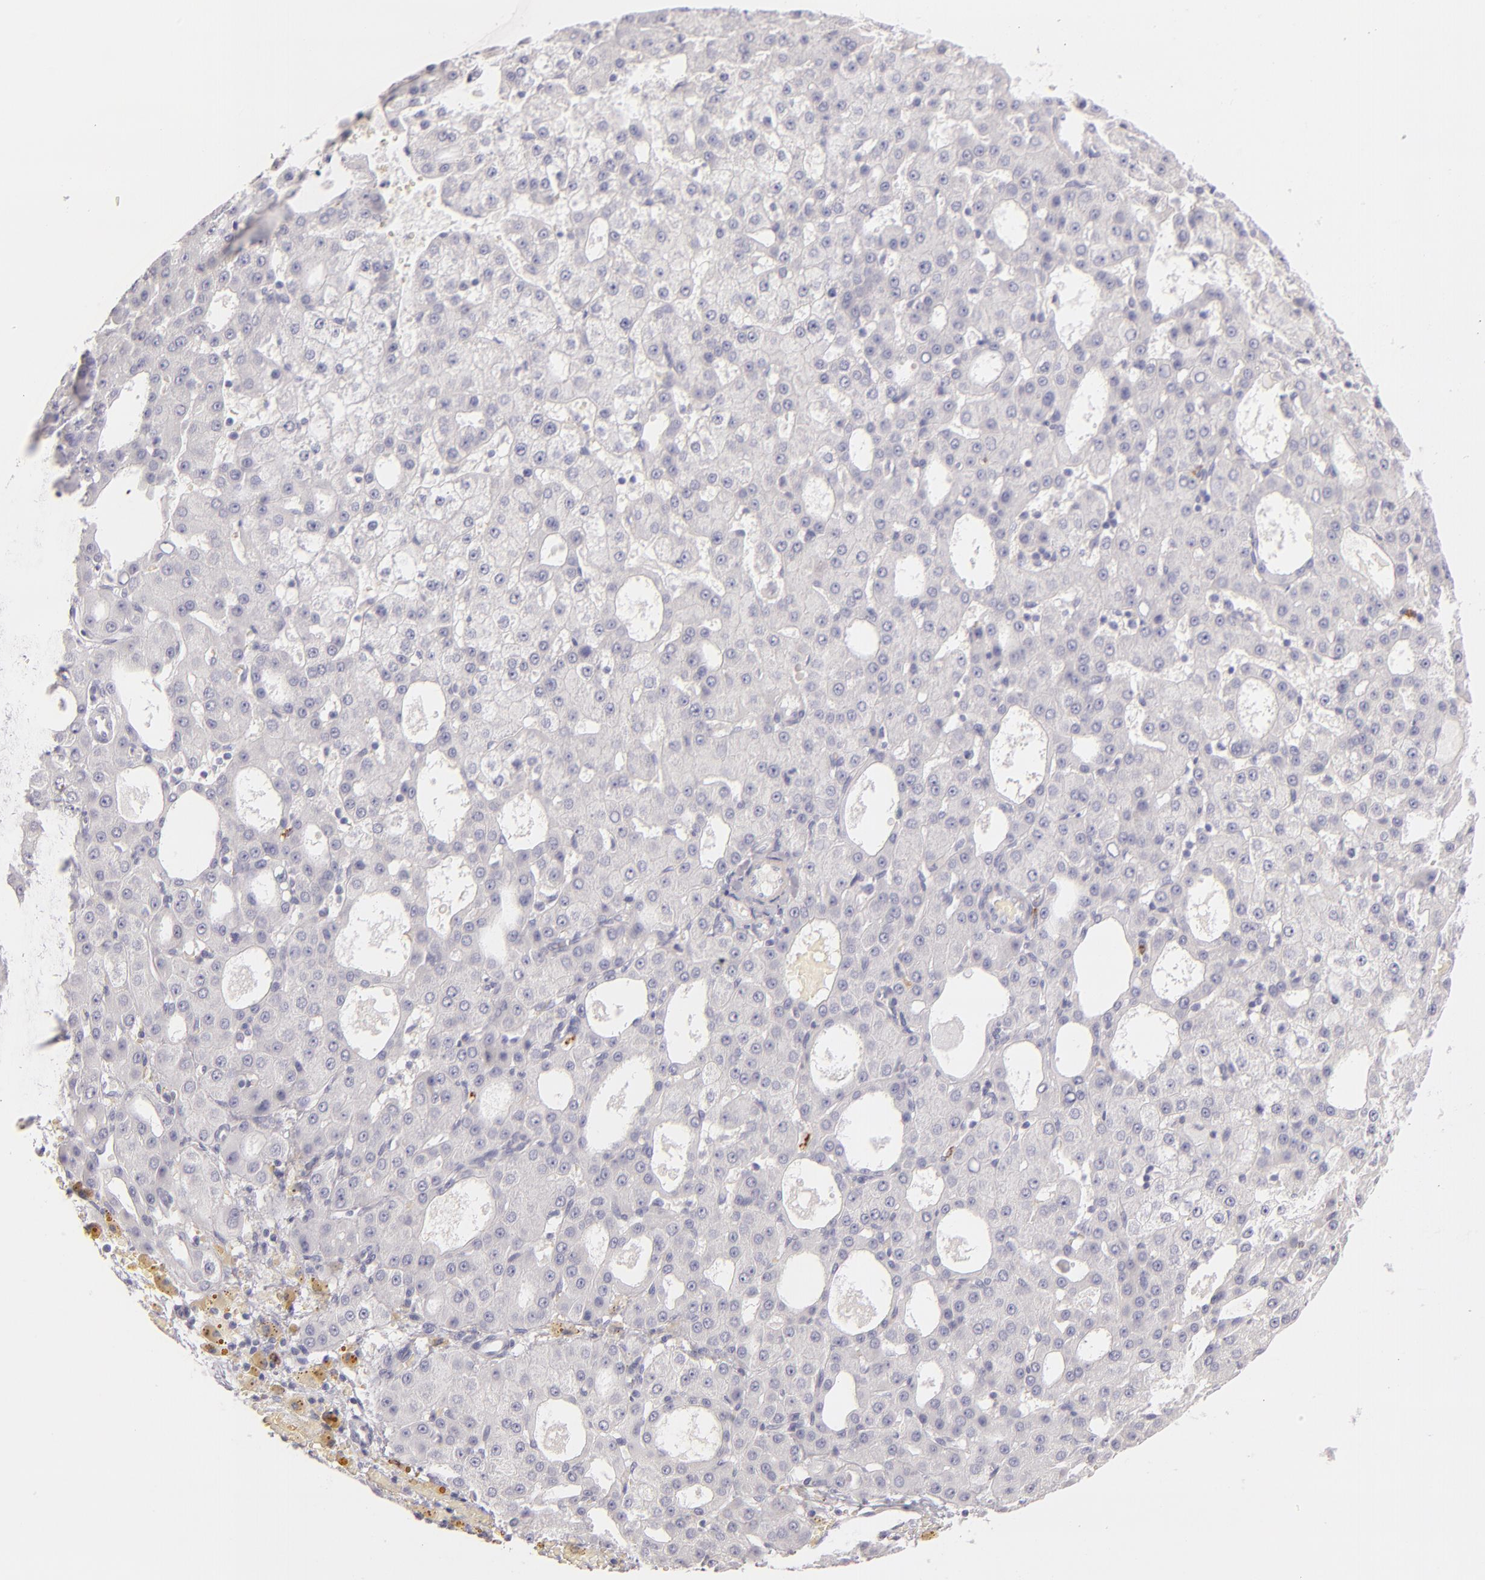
{"staining": {"intensity": "negative", "quantity": "none", "location": "none"}, "tissue": "liver cancer", "cell_type": "Tumor cells", "image_type": "cancer", "snomed": [{"axis": "morphology", "description": "Carcinoma, Hepatocellular, NOS"}, {"axis": "topography", "description": "Liver"}], "caption": "This is a photomicrograph of immunohistochemistry (IHC) staining of liver hepatocellular carcinoma, which shows no expression in tumor cells.", "gene": "CD207", "patient": {"sex": "male", "age": 47}}